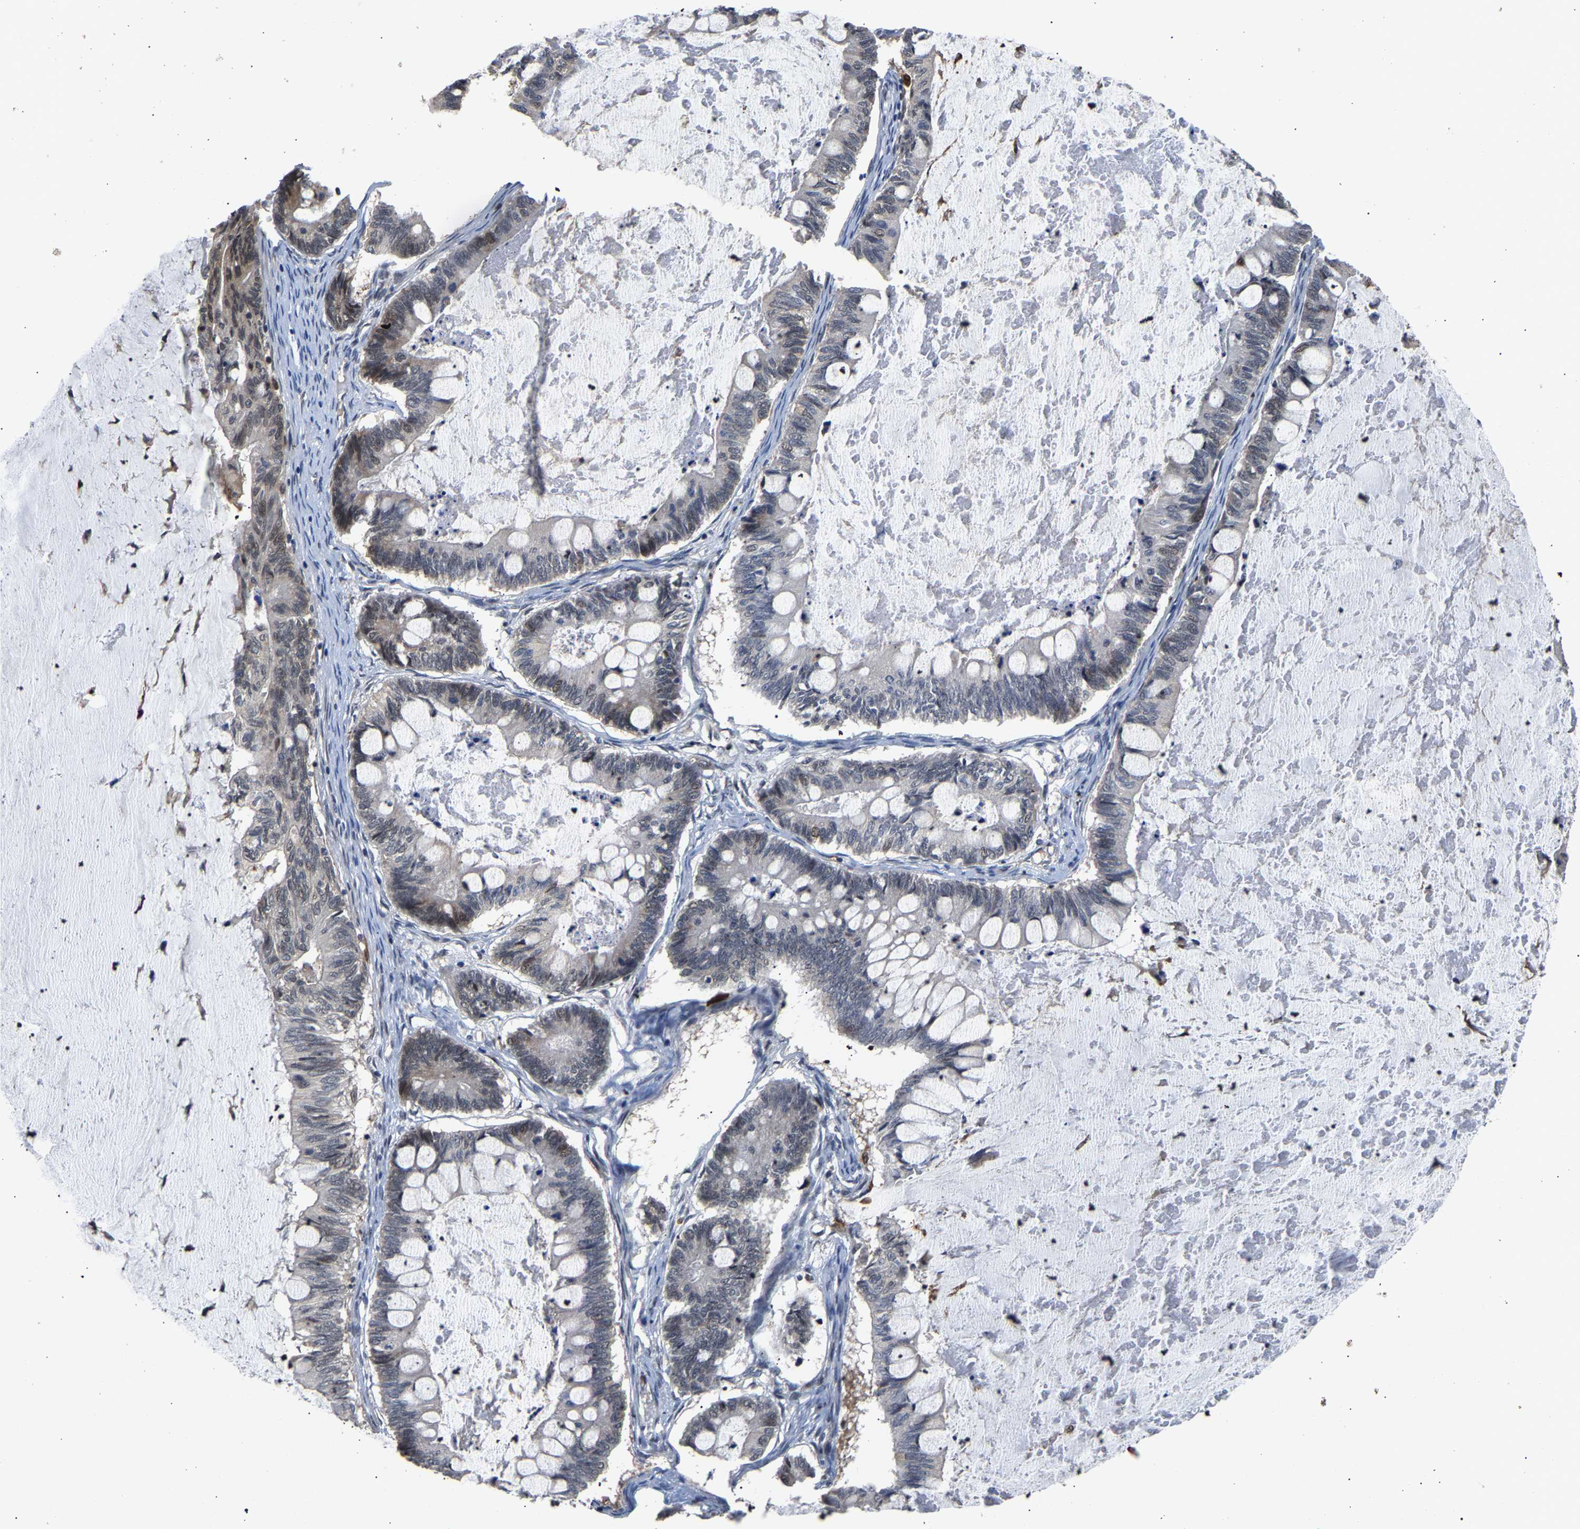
{"staining": {"intensity": "weak", "quantity": "<25%", "location": "cytoplasmic/membranous,nuclear"}, "tissue": "ovarian cancer", "cell_type": "Tumor cells", "image_type": "cancer", "snomed": [{"axis": "morphology", "description": "Cystadenocarcinoma, mucinous, NOS"}, {"axis": "topography", "description": "Ovary"}], "caption": "DAB immunohistochemical staining of human ovarian cancer (mucinous cystadenocarcinoma) shows no significant expression in tumor cells.", "gene": "TDRD7", "patient": {"sex": "female", "age": 61}}